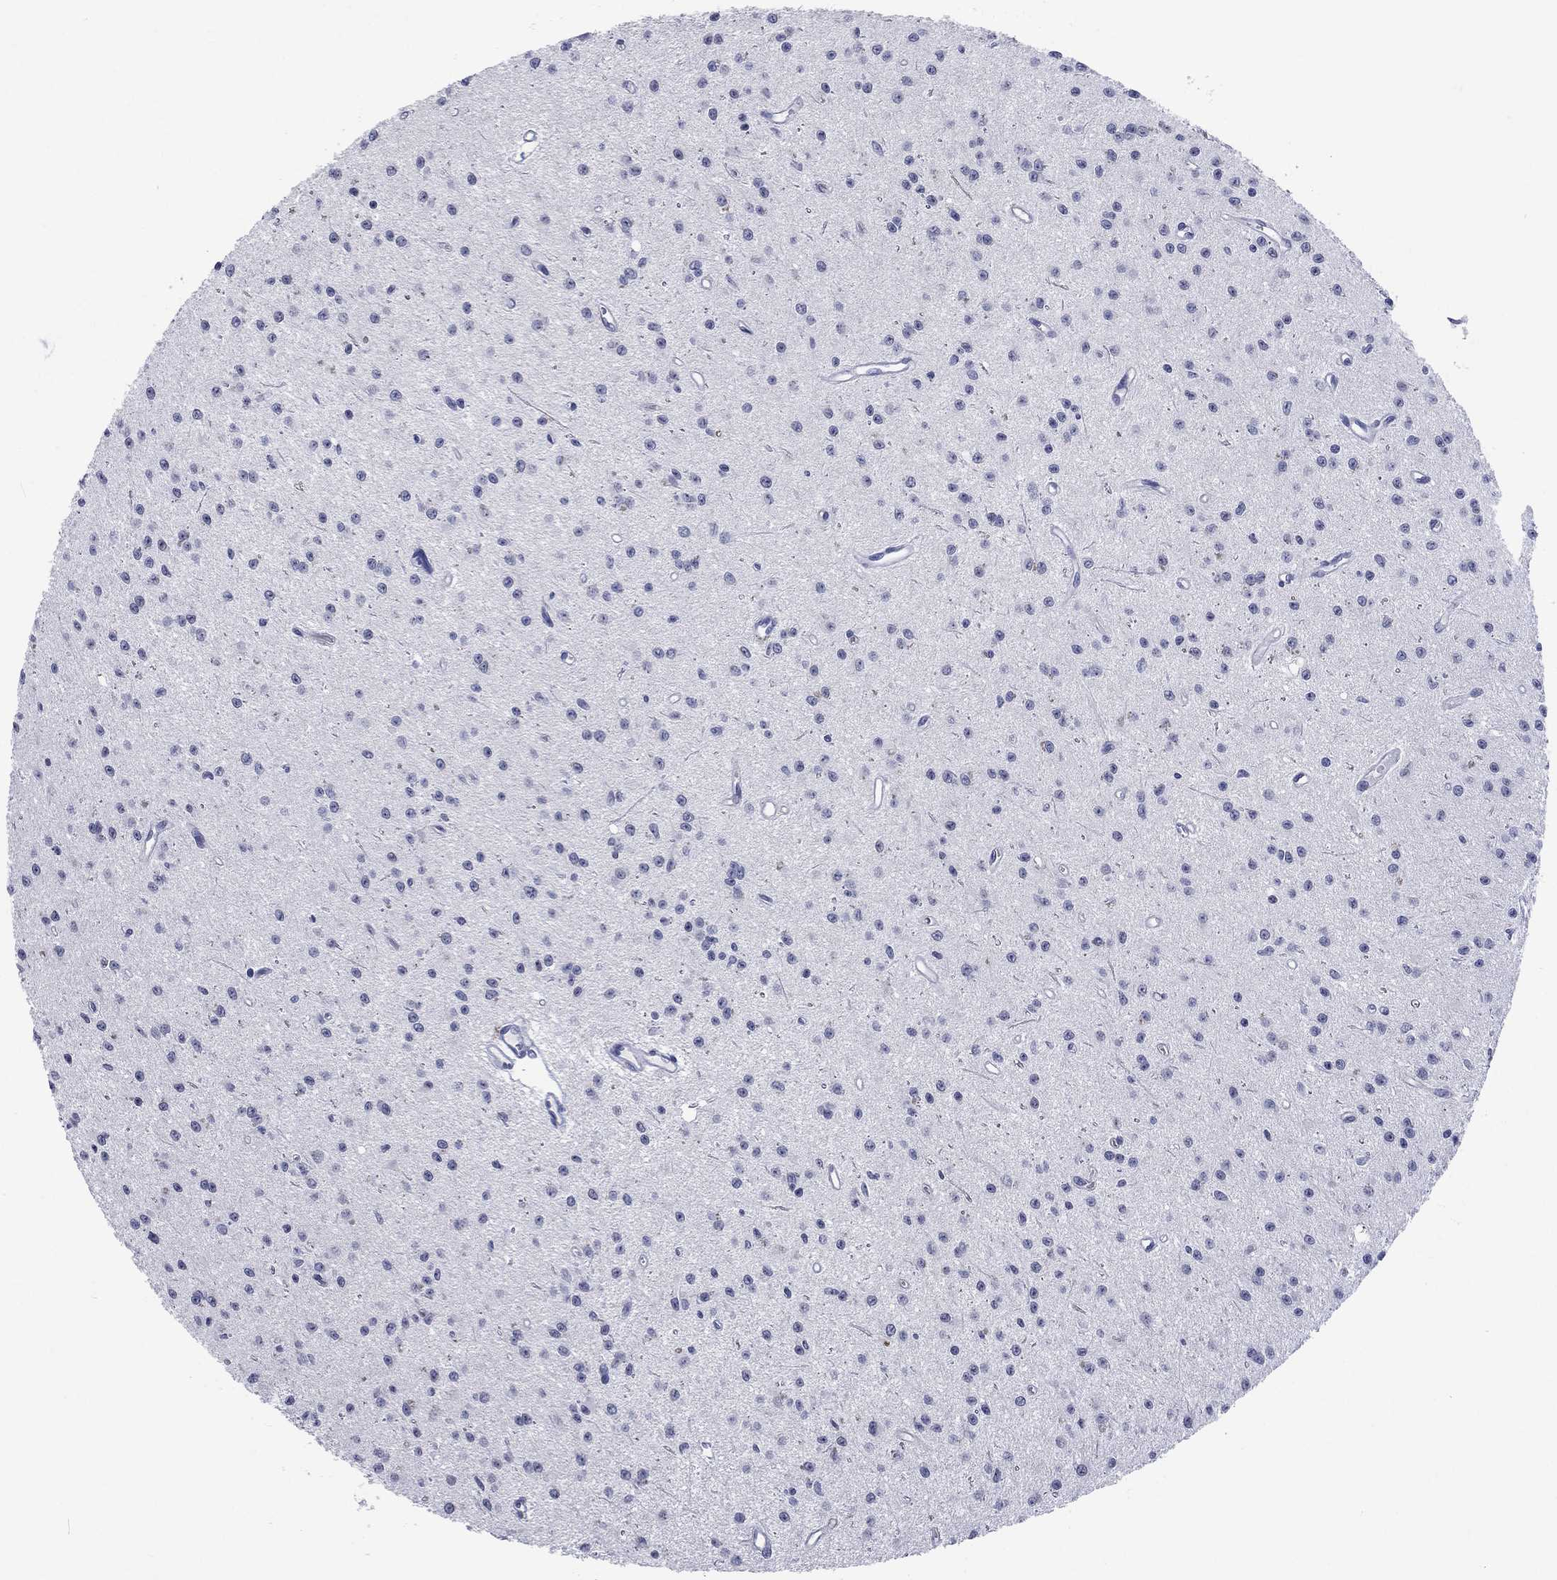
{"staining": {"intensity": "negative", "quantity": "none", "location": "none"}, "tissue": "glioma", "cell_type": "Tumor cells", "image_type": "cancer", "snomed": [{"axis": "morphology", "description": "Glioma, malignant, Low grade"}, {"axis": "topography", "description": "Brain"}], "caption": "DAB (3,3'-diaminobenzidine) immunohistochemical staining of glioma shows no significant staining in tumor cells.", "gene": "SSX1", "patient": {"sex": "female", "age": 45}}